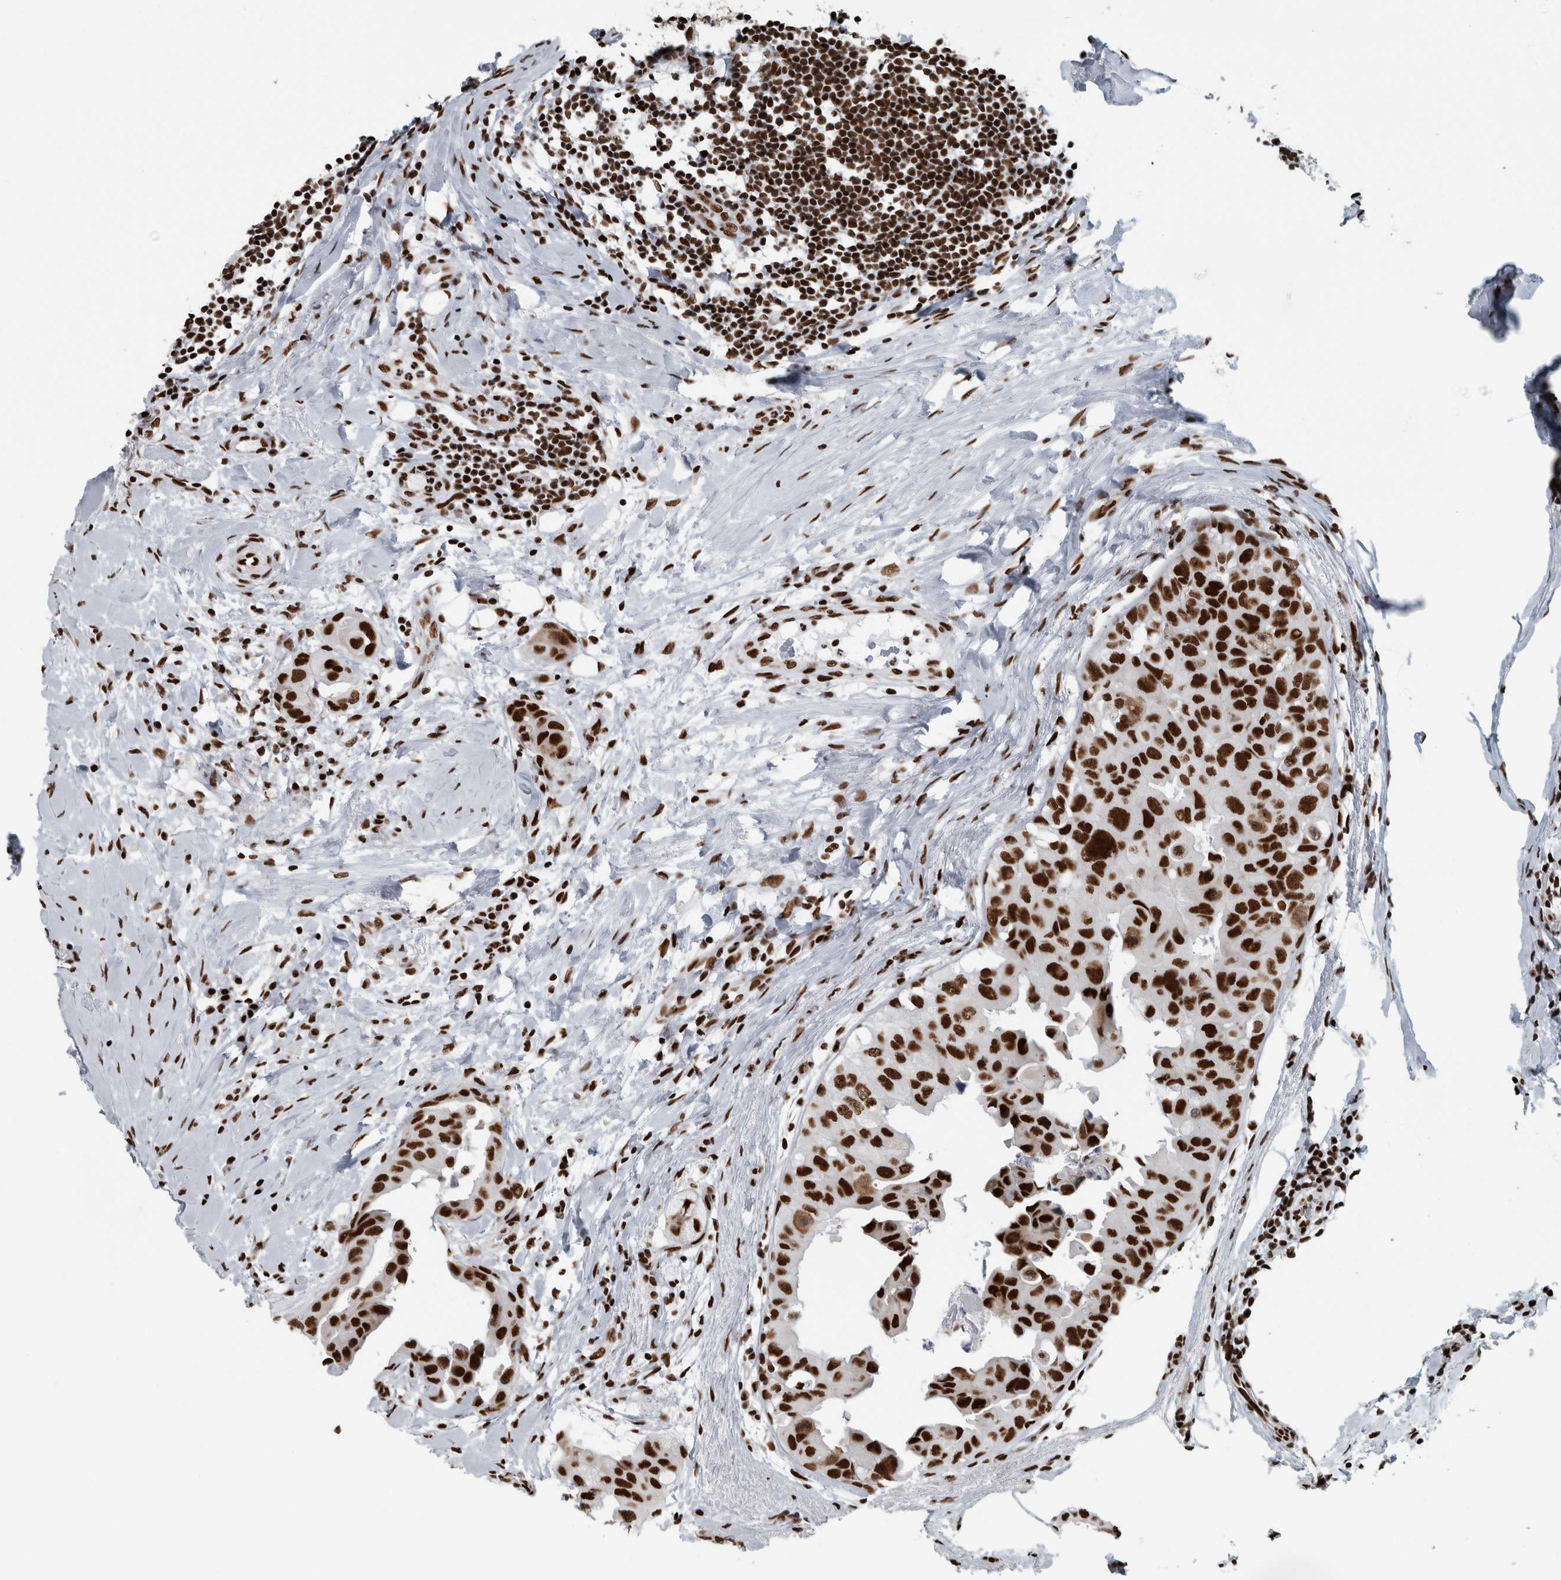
{"staining": {"intensity": "strong", "quantity": ">75%", "location": "nuclear"}, "tissue": "breast cancer", "cell_type": "Tumor cells", "image_type": "cancer", "snomed": [{"axis": "morphology", "description": "Duct carcinoma"}, {"axis": "topography", "description": "Breast"}], "caption": "This is an image of IHC staining of breast cancer, which shows strong staining in the nuclear of tumor cells.", "gene": "DNMT3A", "patient": {"sex": "female", "age": 40}}